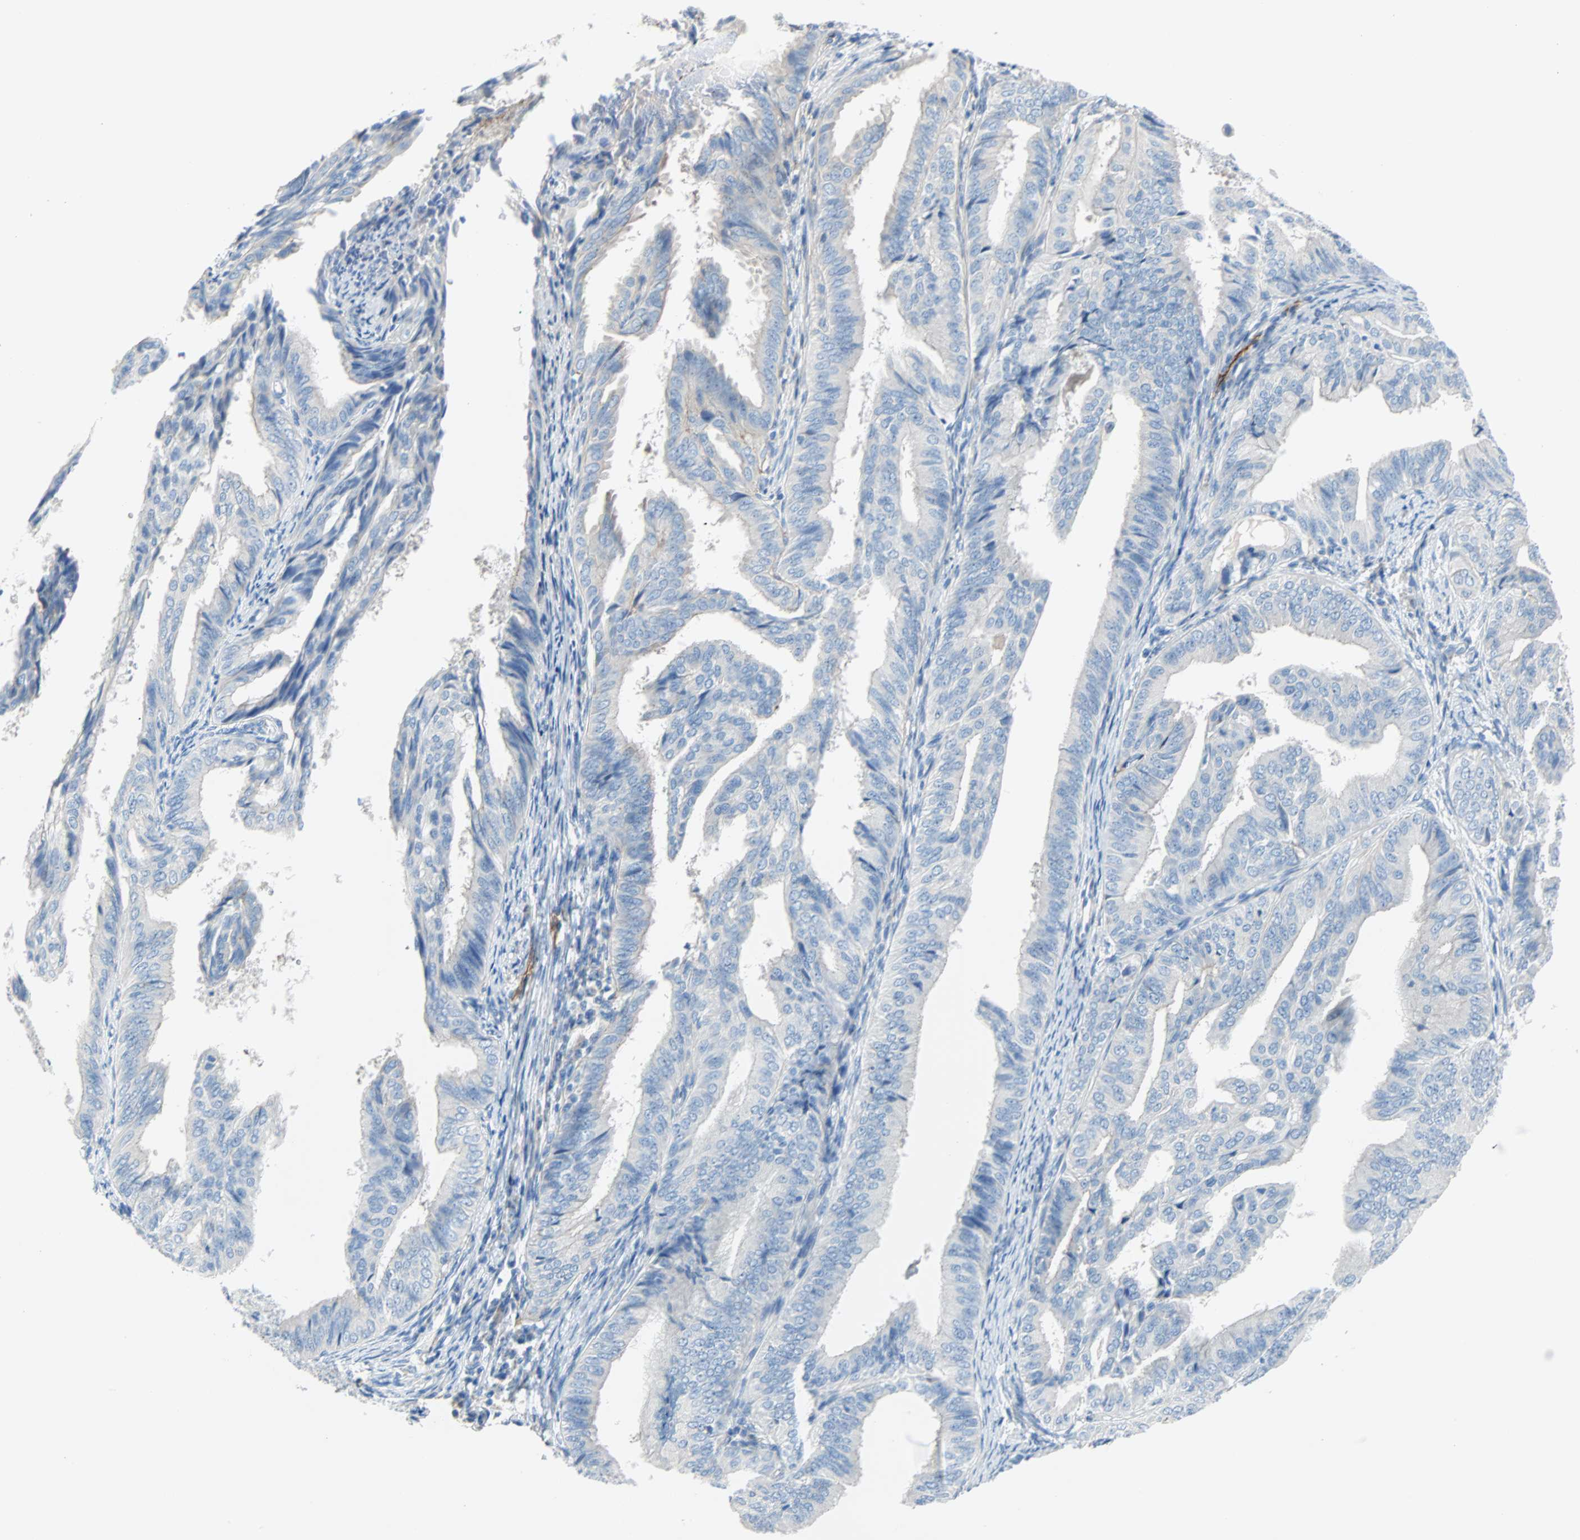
{"staining": {"intensity": "negative", "quantity": "none", "location": "none"}, "tissue": "endometrial cancer", "cell_type": "Tumor cells", "image_type": "cancer", "snomed": [{"axis": "morphology", "description": "Adenocarcinoma, NOS"}, {"axis": "topography", "description": "Endometrium"}], "caption": "This is an immunohistochemistry (IHC) micrograph of adenocarcinoma (endometrial). There is no expression in tumor cells.", "gene": "PDPN", "patient": {"sex": "female", "age": 58}}